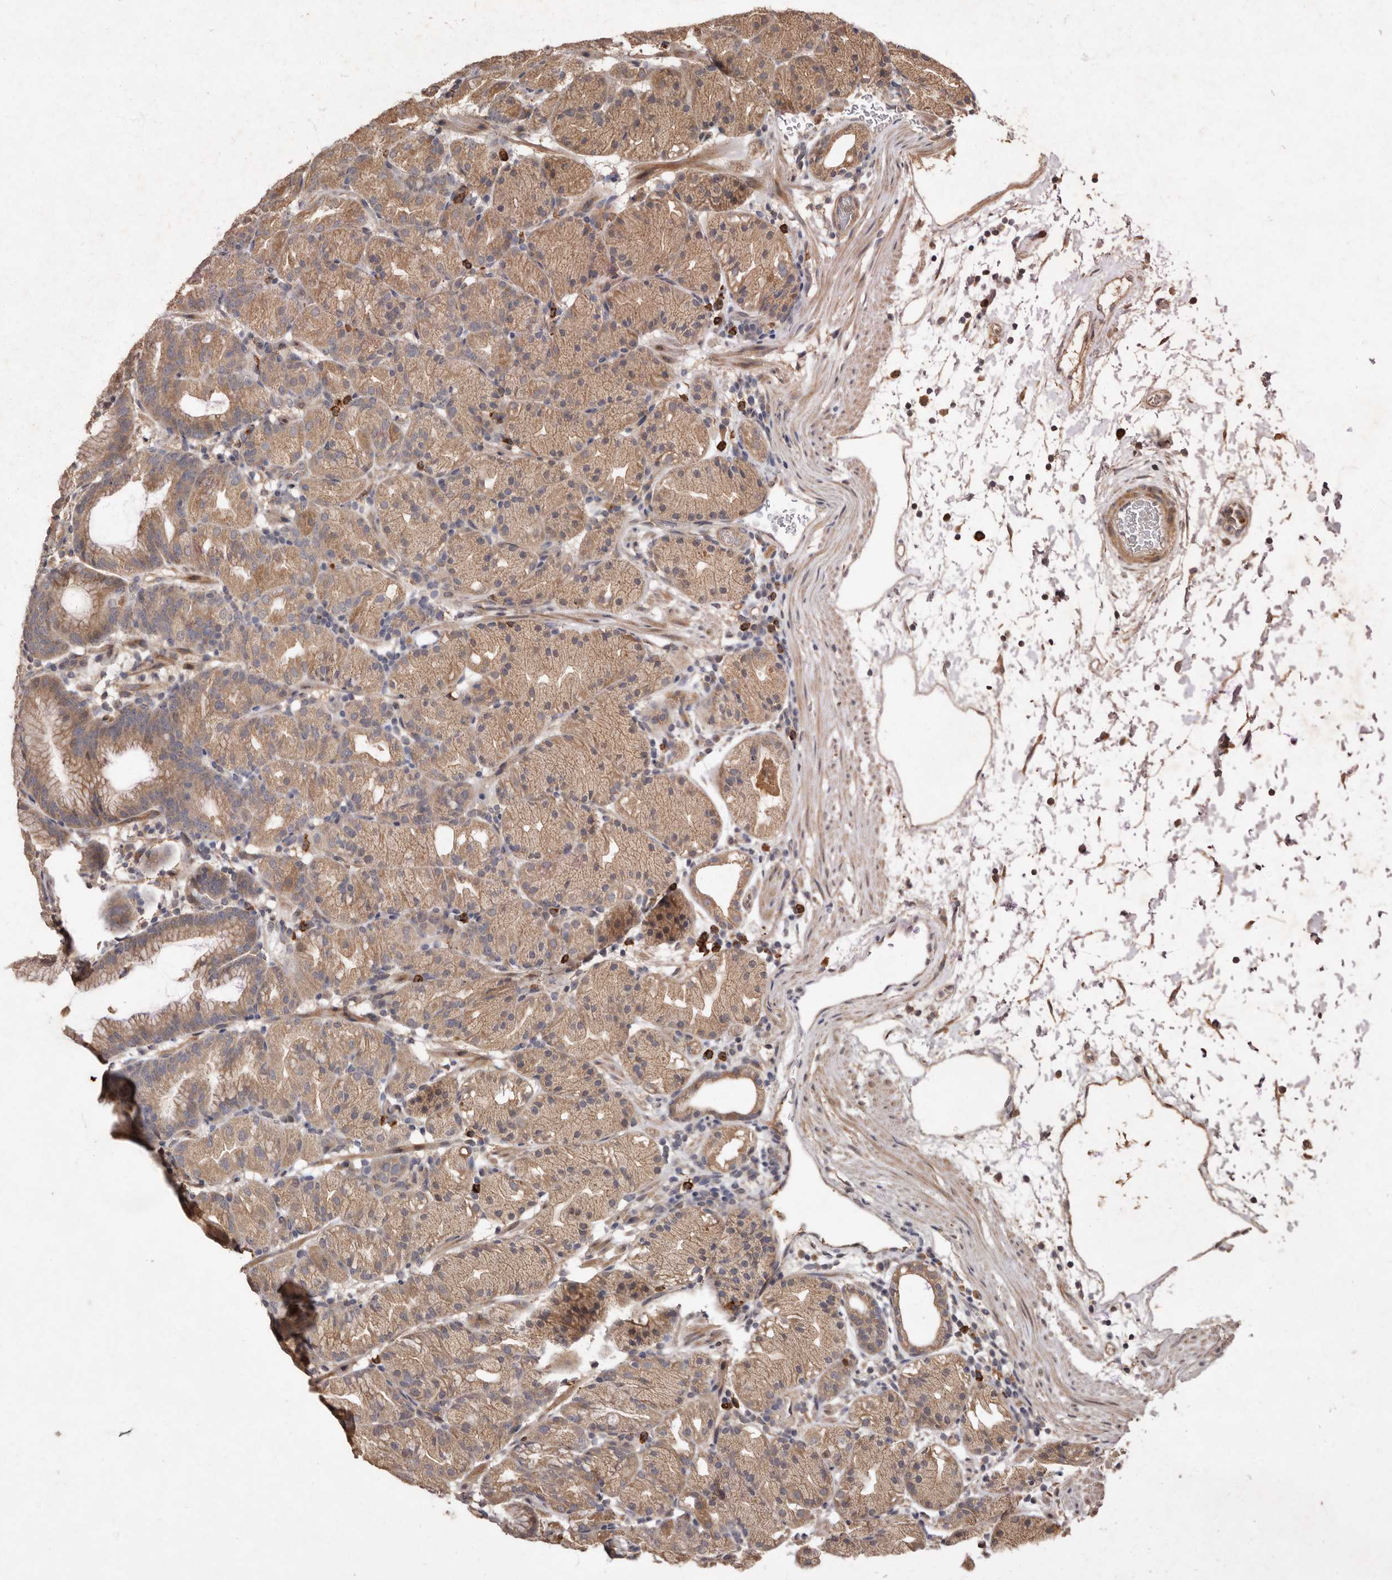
{"staining": {"intensity": "moderate", "quantity": ">75%", "location": "cytoplasmic/membranous"}, "tissue": "stomach", "cell_type": "Glandular cells", "image_type": "normal", "snomed": [{"axis": "morphology", "description": "Normal tissue, NOS"}, {"axis": "topography", "description": "Stomach, upper"}], "caption": "This histopathology image demonstrates IHC staining of unremarkable human stomach, with medium moderate cytoplasmic/membranous expression in approximately >75% of glandular cells.", "gene": "KIF26B", "patient": {"sex": "male", "age": 48}}